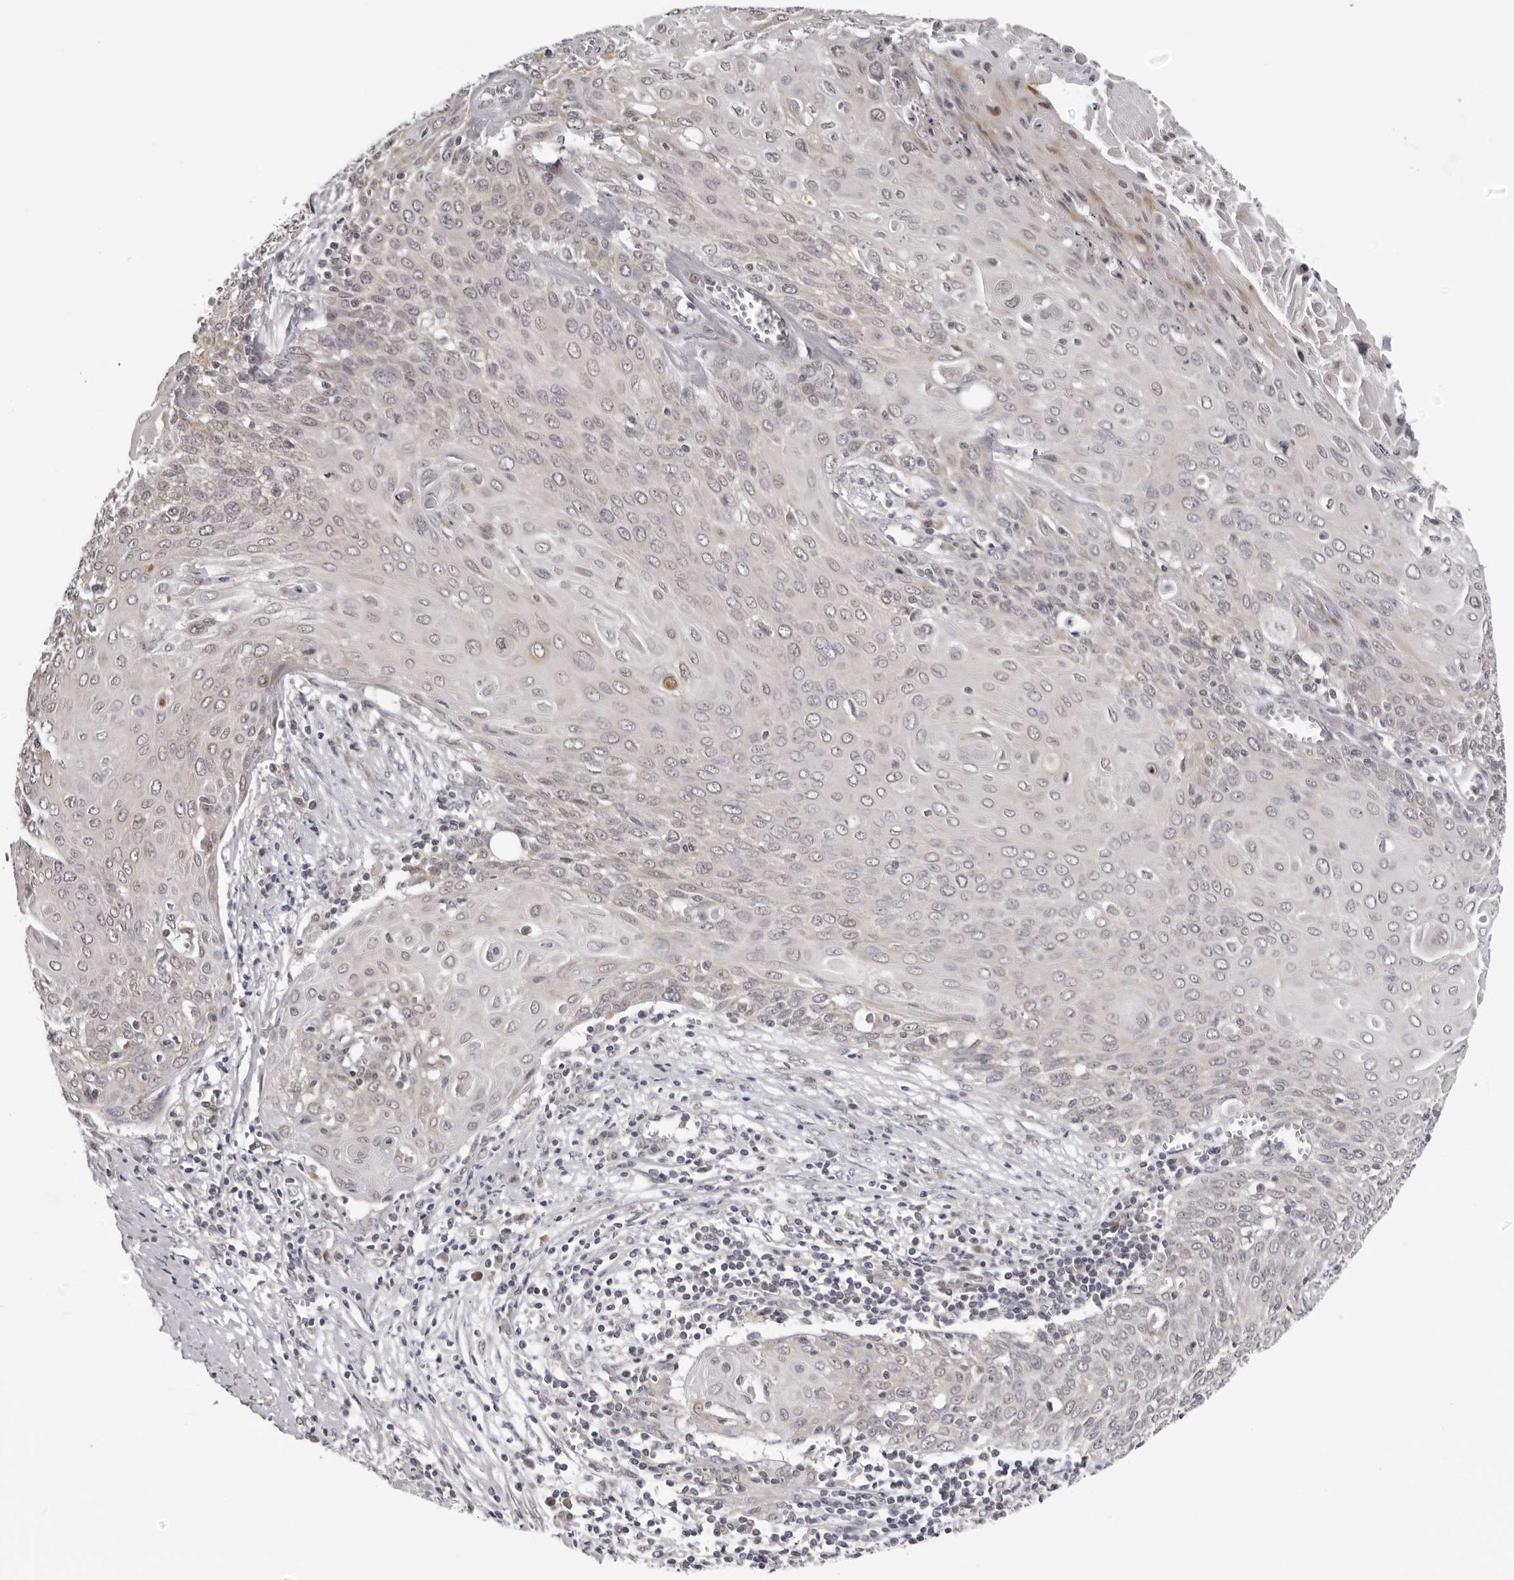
{"staining": {"intensity": "negative", "quantity": "none", "location": "none"}, "tissue": "cervical cancer", "cell_type": "Tumor cells", "image_type": "cancer", "snomed": [{"axis": "morphology", "description": "Squamous cell carcinoma, NOS"}, {"axis": "topography", "description": "Cervix"}], "caption": "A micrograph of human cervical squamous cell carcinoma is negative for staining in tumor cells. The staining is performed using DAB (3,3'-diaminobenzidine) brown chromogen with nuclei counter-stained in using hematoxylin.", "gene": "PRUNE1", "patient": {"sex": "female", "age": 39}}